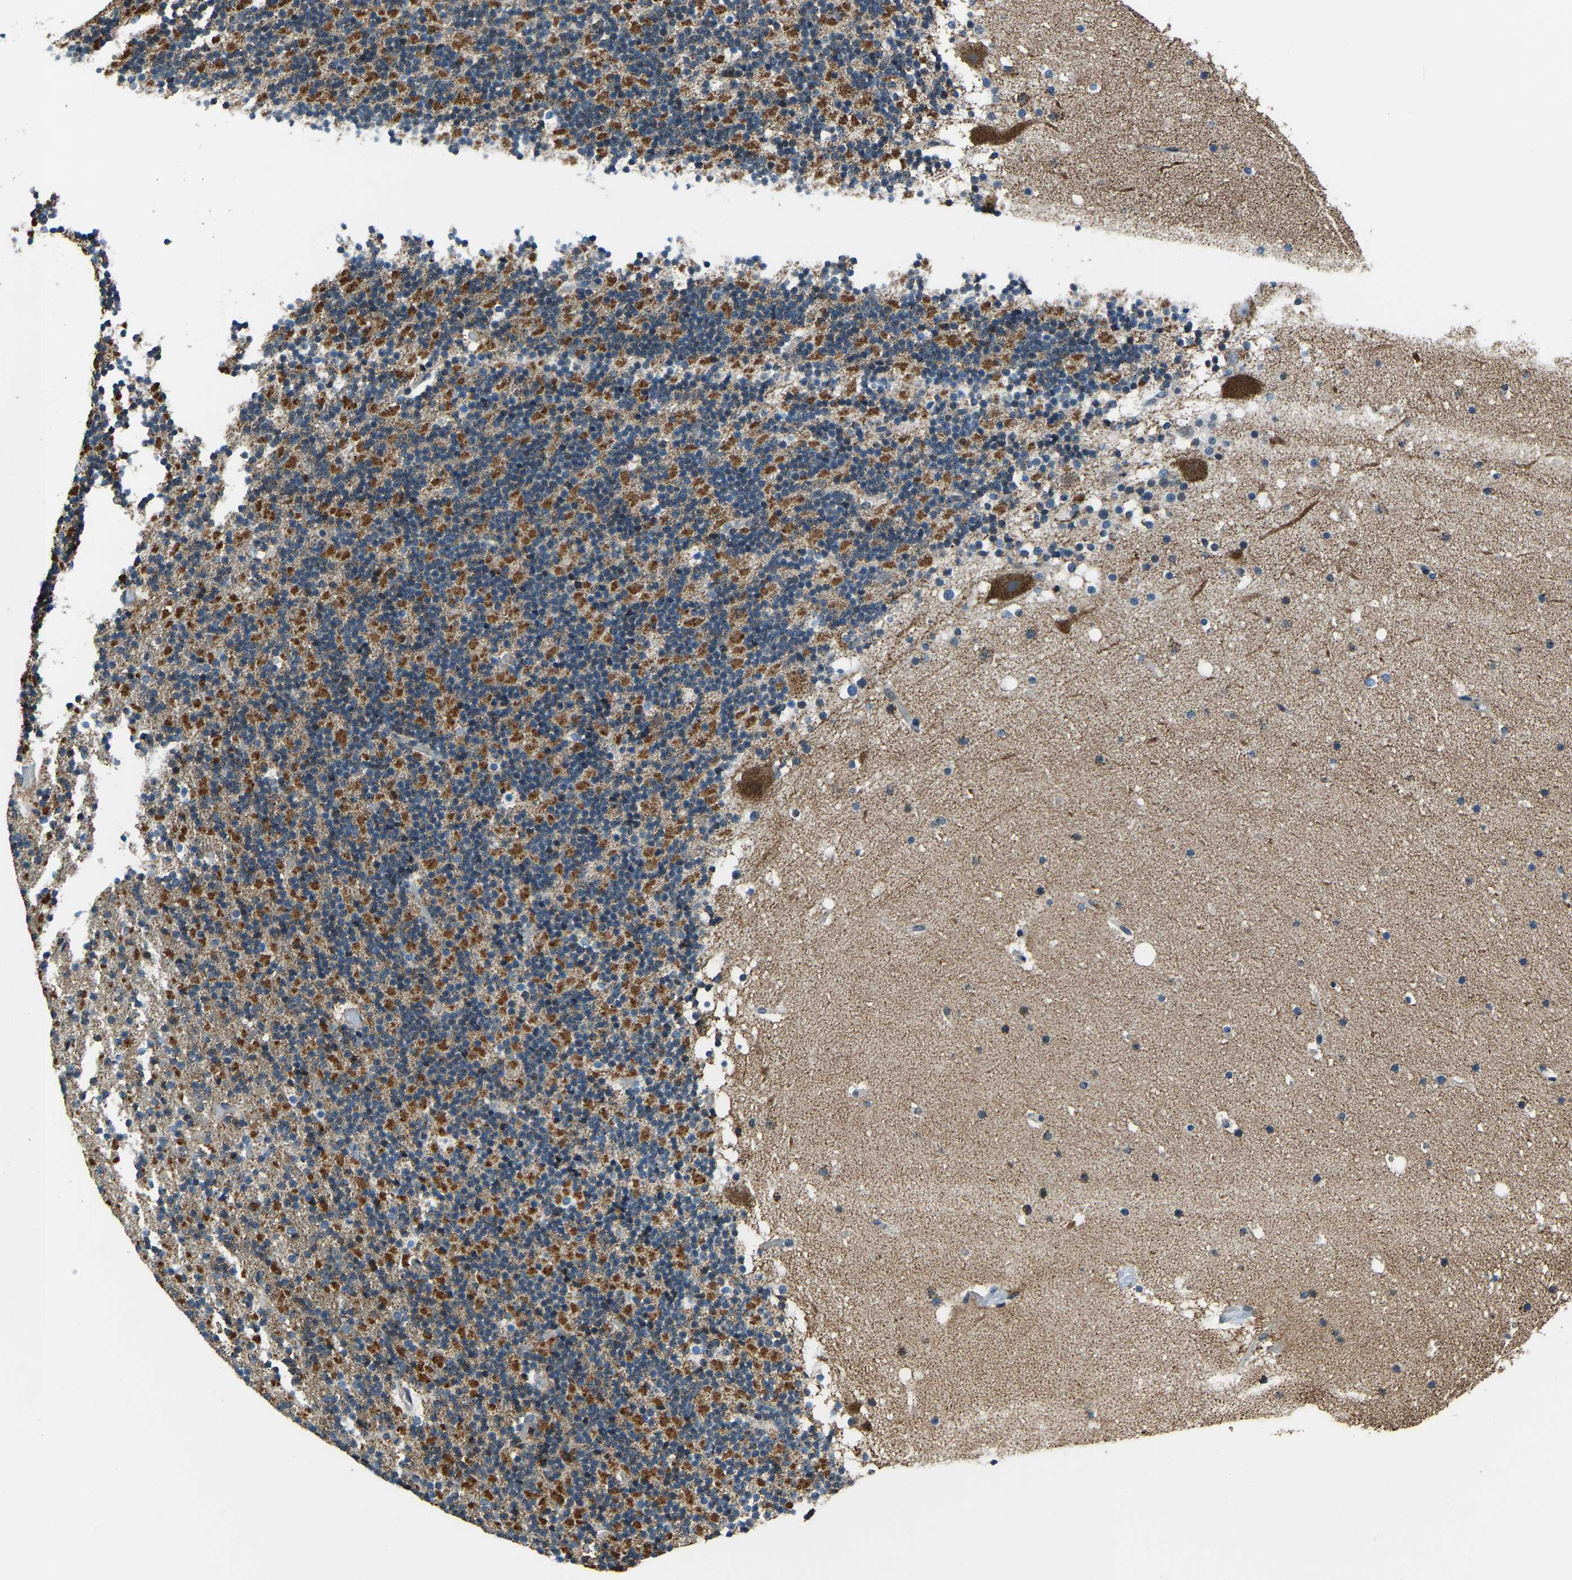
{"staining": {"intensity": "strong", "quantity": "25%-75%", "location": "cytoplasmic/membranous"}, "tissue": "cerebellum", "cell_type": "Cells in granular layer", "image_type": "normal", "snomed": [{"axis": "morphology", "description": "Normal tissue, NOS"}, {"axis": "topography", "description": "Cerebellum"}], "caption": "High-power microscopy captured an immunohistochemistry (IHC) photomicrograph of normal cerebellum, revealing strong cytoplasmic/membranous positivity in about 25%-75% of cells in granular layer. Immunohistochemistry stains the protein in brown and the nuclei are stained blue.", "gene": "RBM33", "patient": {"sex": "male", "age": 57}}